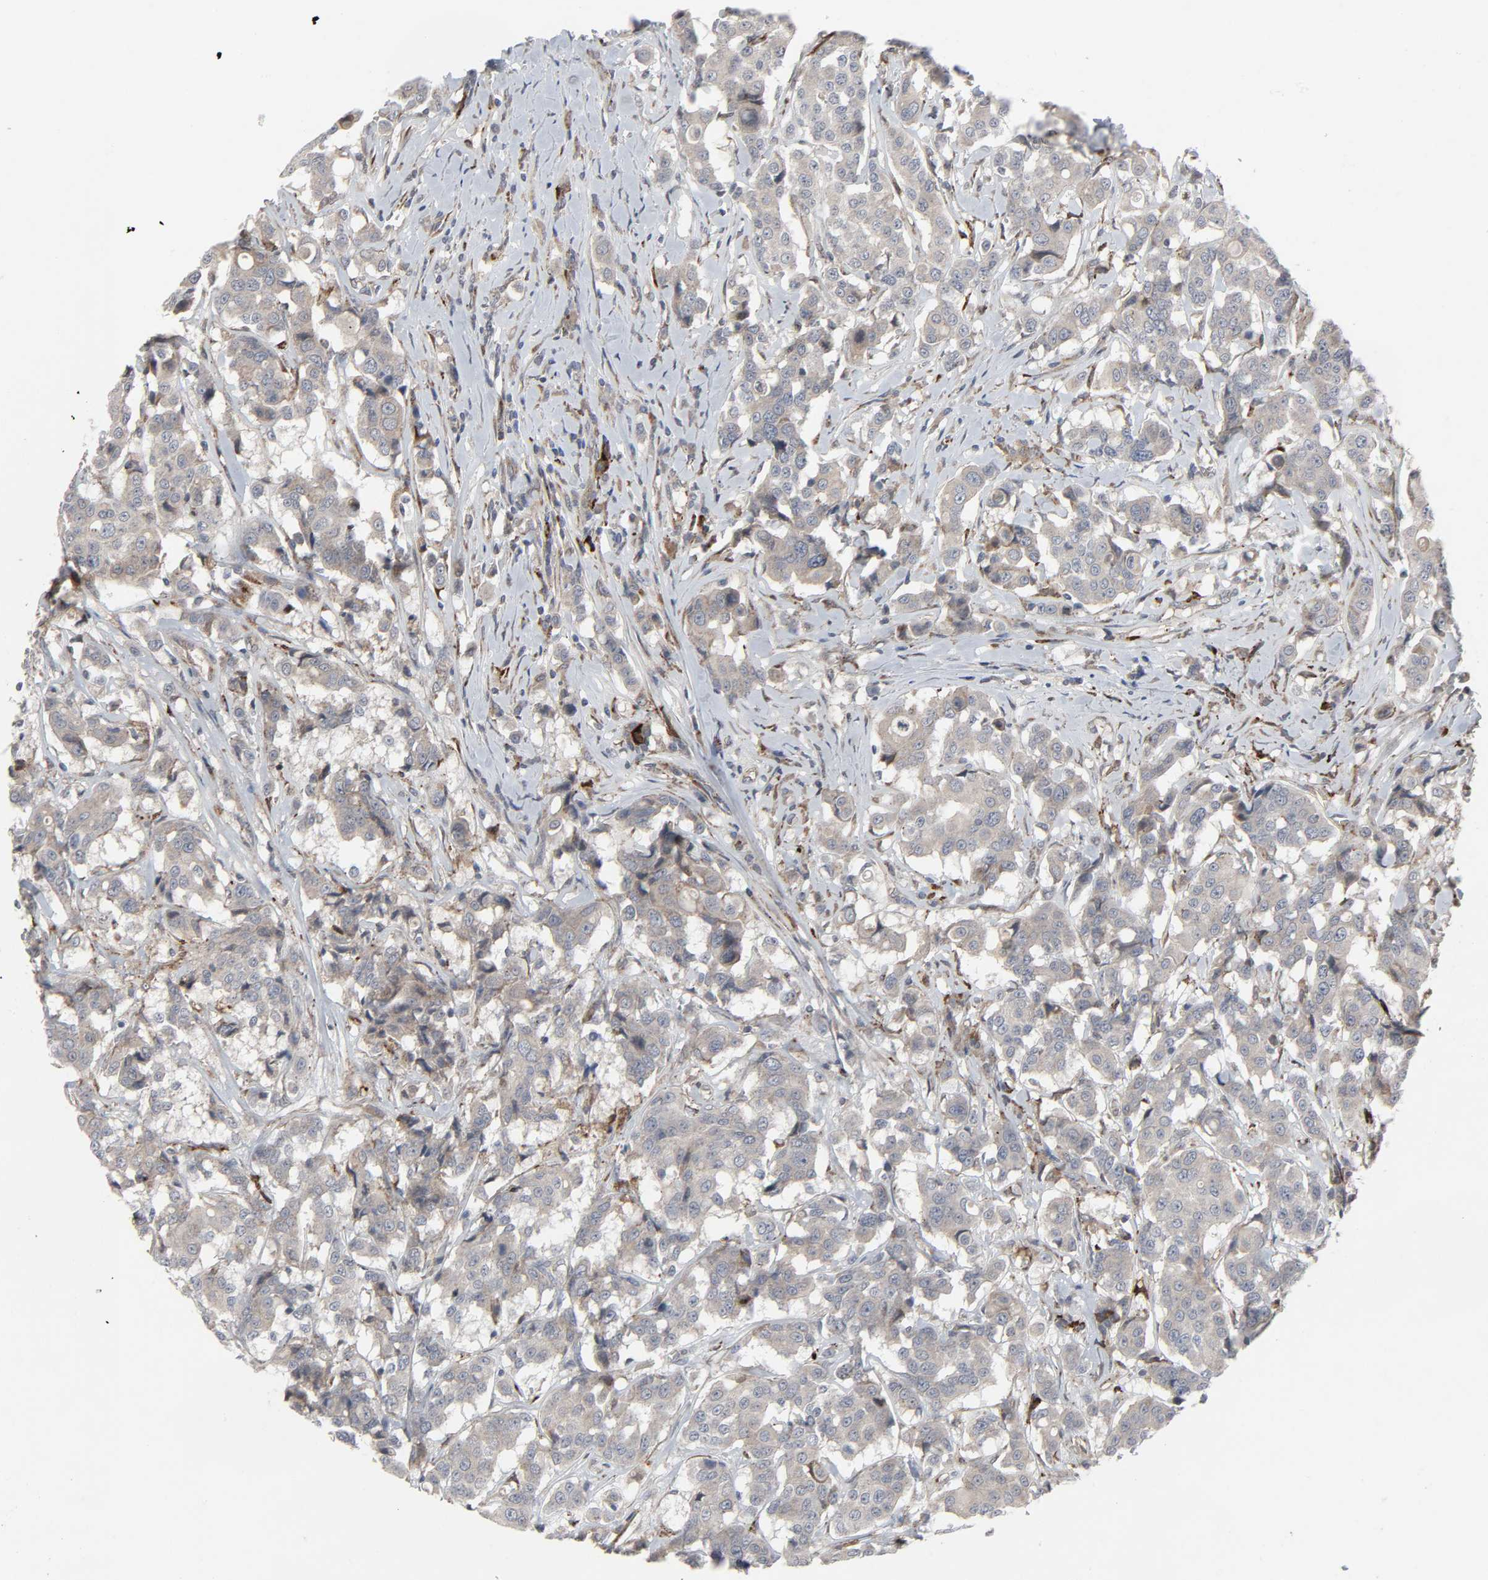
{"staining": {"intensity": "weak", "quantity": ">75%", "location": "cytoplasmic/membranous"}, "tissue": "breast cancer", "cell_type": "Tumor cells", "image_type": "cancer", "snomed": [{"axis": "morphology", "description": "Duct carcinoma"}, {"axis": "topography", "description": "Breast"}], "caption": "Immunohistochemistry (DAB (3,3'-diaminobenzidine)) staining of human breast cancer (intraductal carcinoma) displays weak cytoplasmic/membranous protein staining in approximately >75% of tumor cells.", "gene": "ADCY4", "patient": {"sex": "female", "age": 27}}